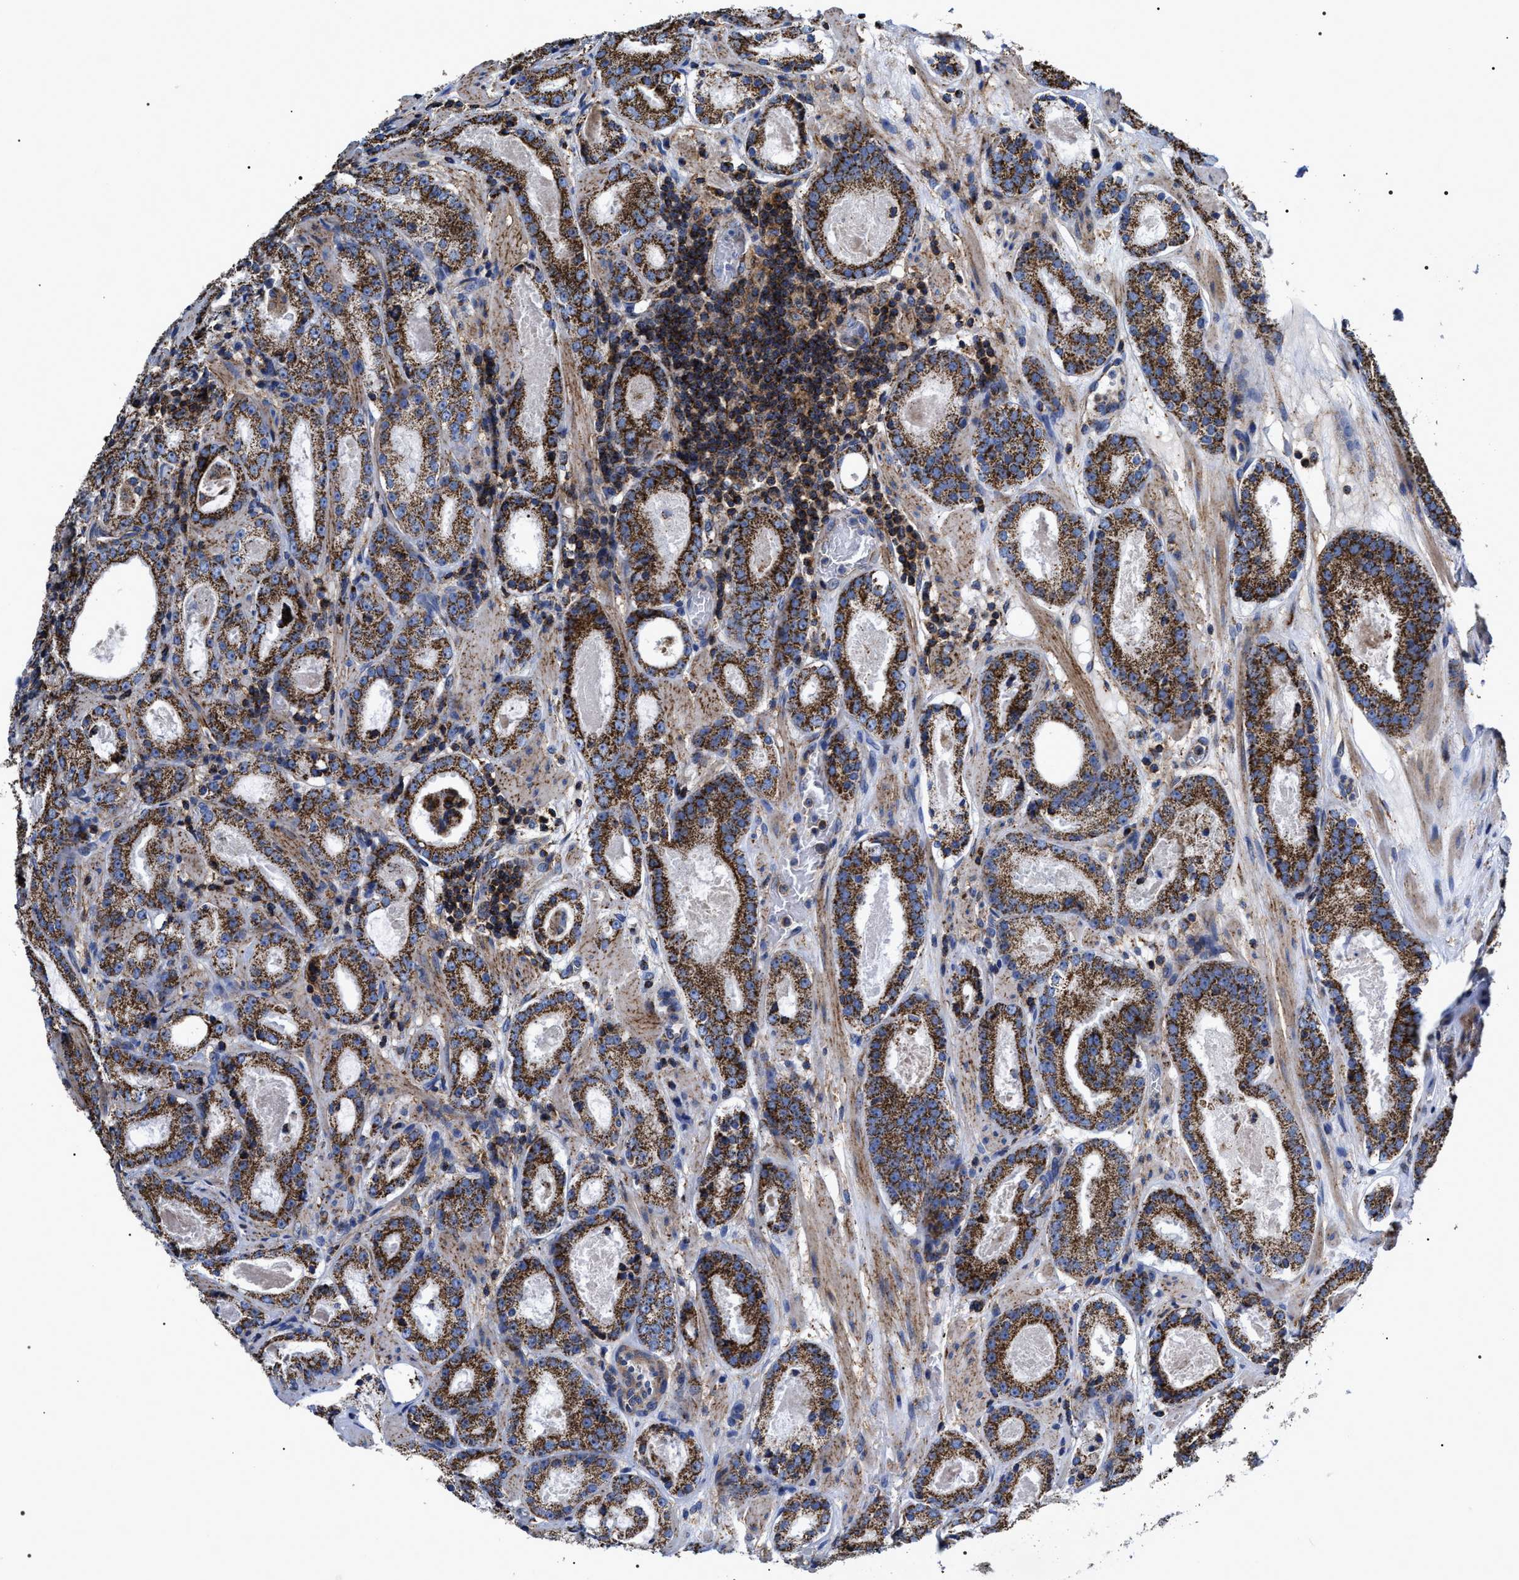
{"staining": {"intensity": "strong", "quantity": ">75%", "location": "cytoplasmic/membranous"}, "tissue": "prostate cancer", "cell_type": "Tumor cells", "image_type": "cancer", "snomed": [{"axis": "morphology", "description": "Adenocarcinoma, Low grade"}, {"axis": "topography", "description": "Prostate"}], "caption": "Adenocarcinoma (low-grade) (prostate) was stained to show a protein in brown. There is high levels of strong cytoplasmic/membranous expression in about >75% of tumor cells. Ihc stains the protein of interest in brown and the nuclei are stained blue.", "gene": "COG5", "patient": {"sex": "male", "age": 69}}